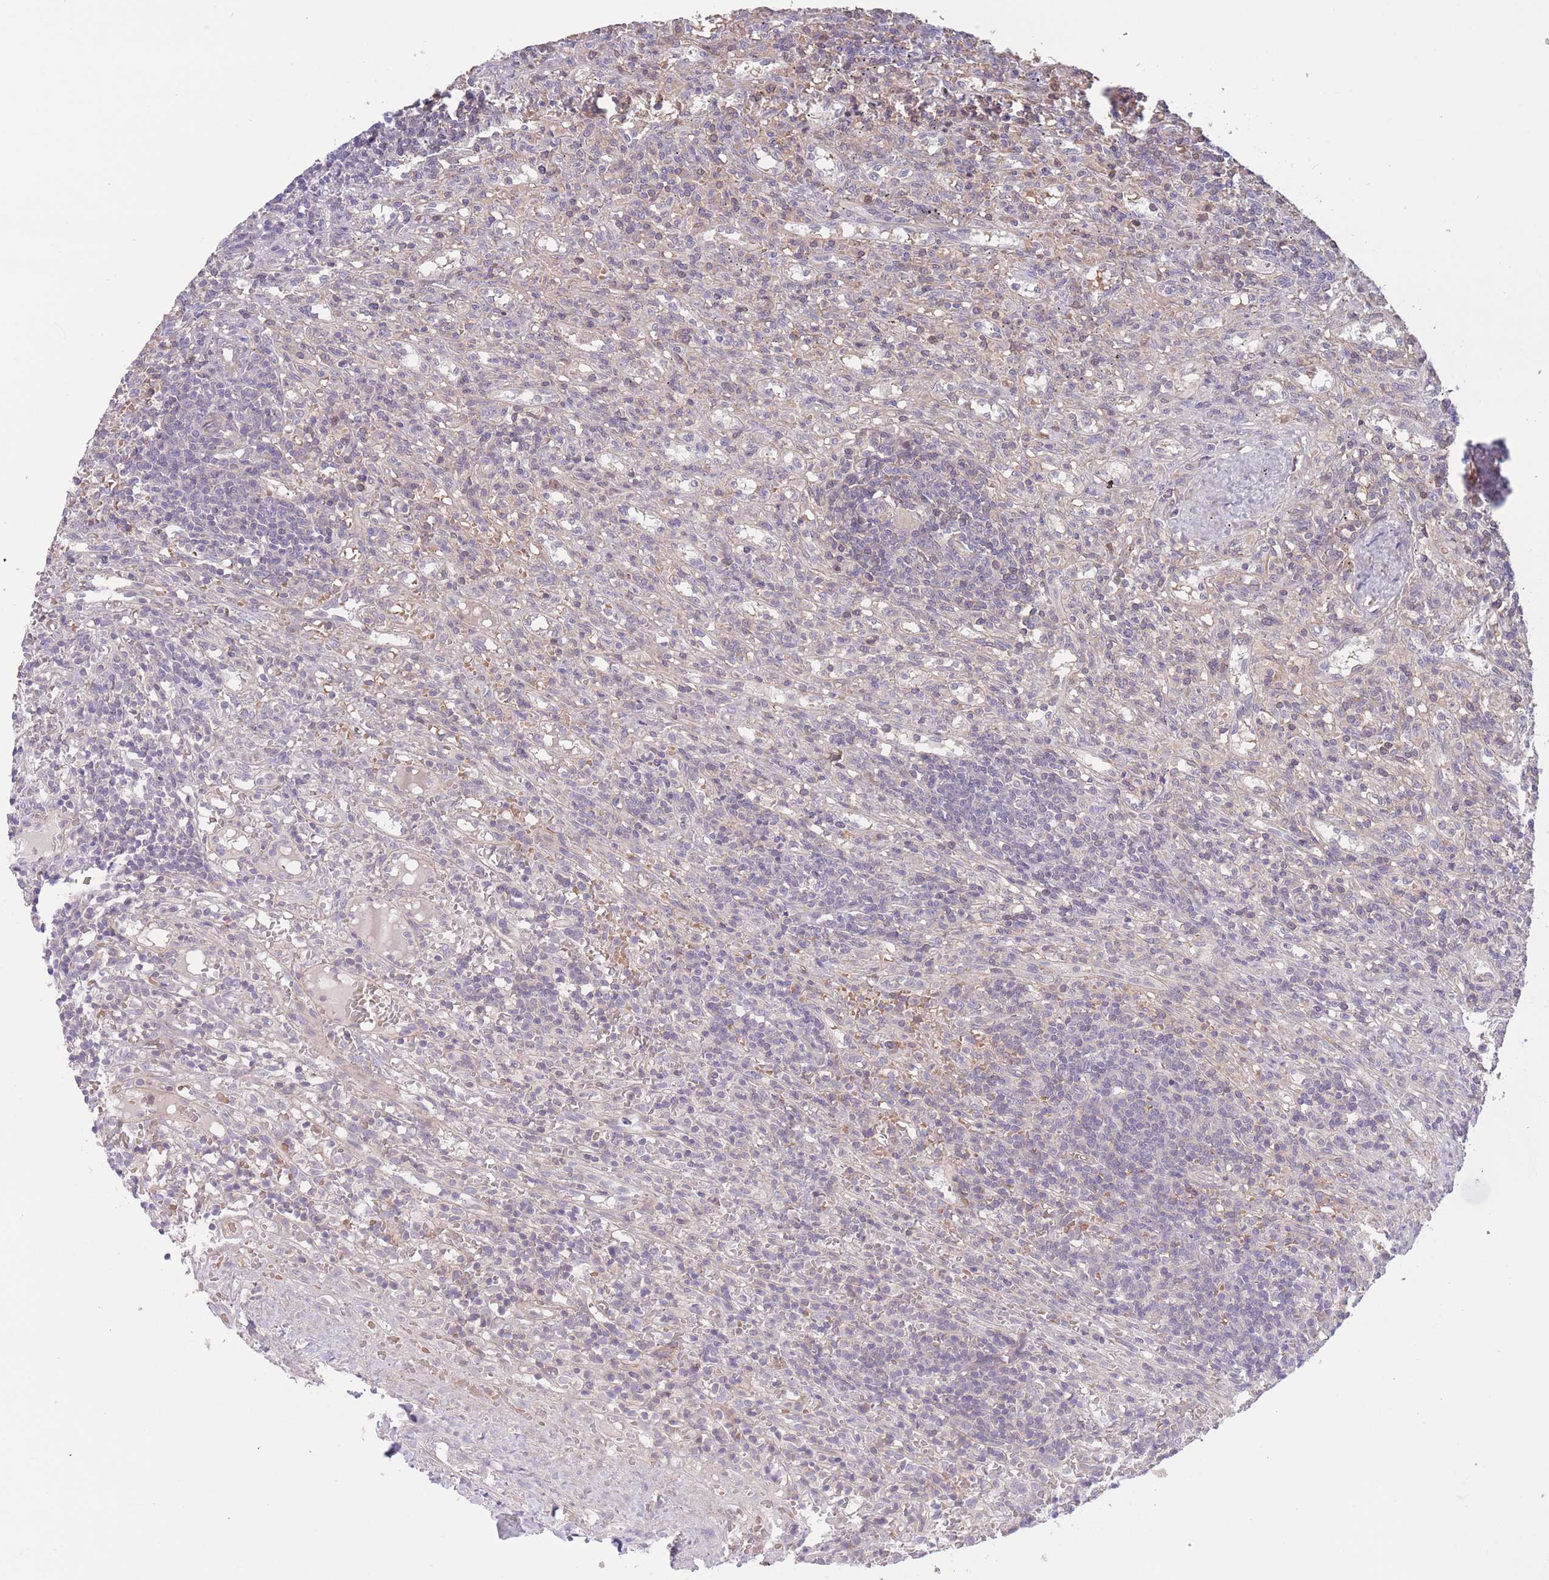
{"staining": {"intensity": "negative", "quantity": "none", "location": "none"}, "tissue": "lymphoma", "cell_type": "Tumor cells", "image_type": "cancer", "snomed": [{"axis": "morphology", "description": "Malignant lymphoma, non-Hodgkin's type, Low grade"}, {"axis": "topography", "description": "Spleen"}], "caption": "Immunohistochemistry image of neoplastic tissue: lymphoma stained with DAB exhibits no significant protein expression in tumor cells.", "gene": "FUT5", "patient": {"sex": "male", "age": 76}}